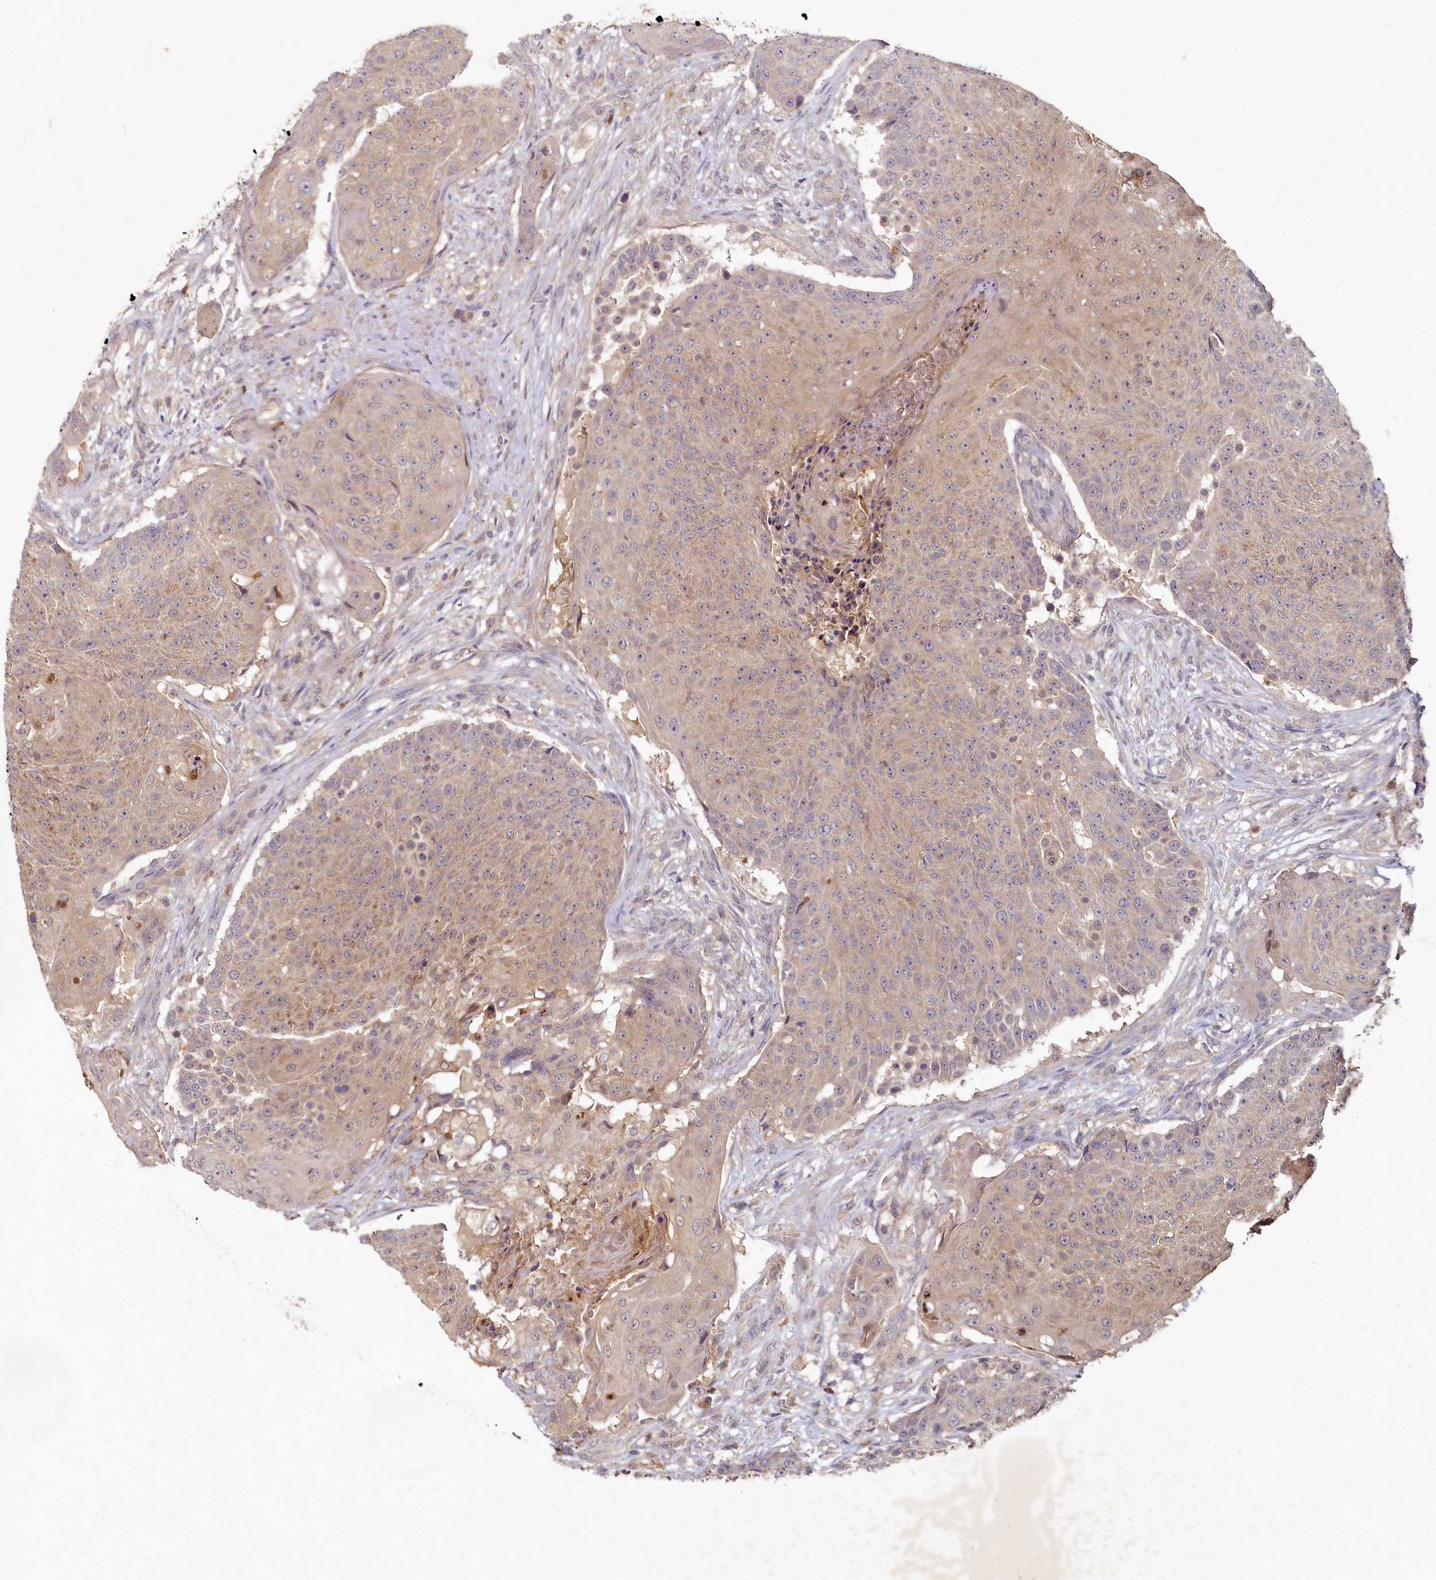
{"staining": {"intensity": "weak", "quantity": ">75%", "location": "cytoplasmic/membranous"}, "tissue": "urothelial cancer", "cell_type": "Tumor cells", "image_type": "cancer", "snomed": [{"axis": "morphology", "description": "Urothelial carcinoma, High grade"}, {"axis": "topography", "description": "Urinary bladder"}], "caption": "A micrograph of urothelial cancer stained for a protein reveals weak cytoplasmic/membranous brown staining in tumor cells. Using DAB (brown) and hematoxylin (blue) stains, captured at high magnification using brightfield microscopy.", "gene": "HERC3", "patient": {"sex": "female", "age": 63}}